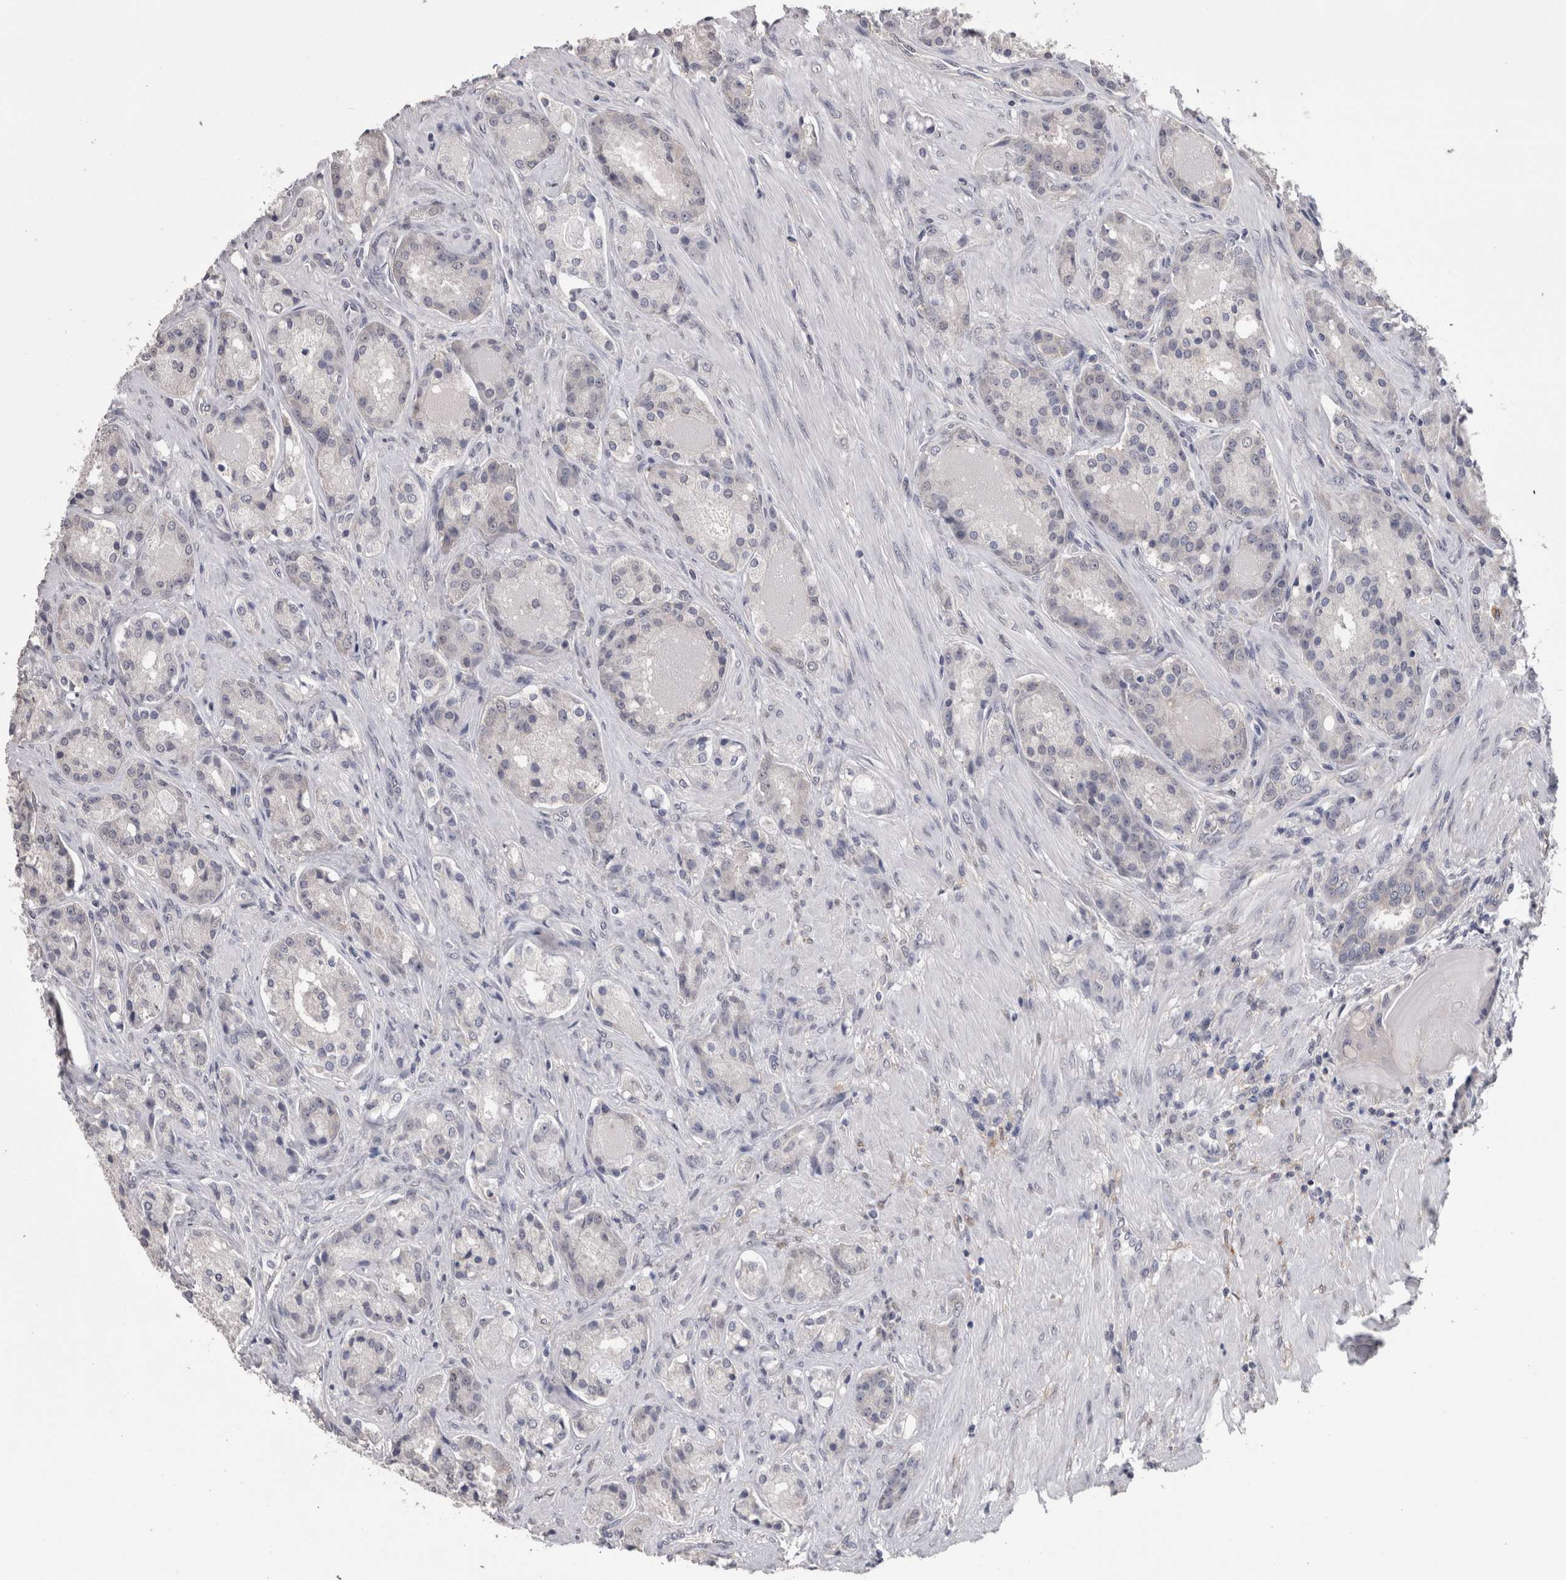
{"staining": {"intensity": "negative", "quantity": "none", "location": "none"}, "tissue": "prostate cancer", "cell_type": "Tumor cells", "image_type": "cancer", "snomed": [{"axis": "morphology", "description": "Adenocarcinoma, High grade"}, {"axis": "topography", "description": "Prostate"}], "caption": "Immunohistochemistry (IHC) of prostate cancer shows no staining in tumor cells.", "gene": "DDX6", "patient": {"sex": "male", "age": 60}}